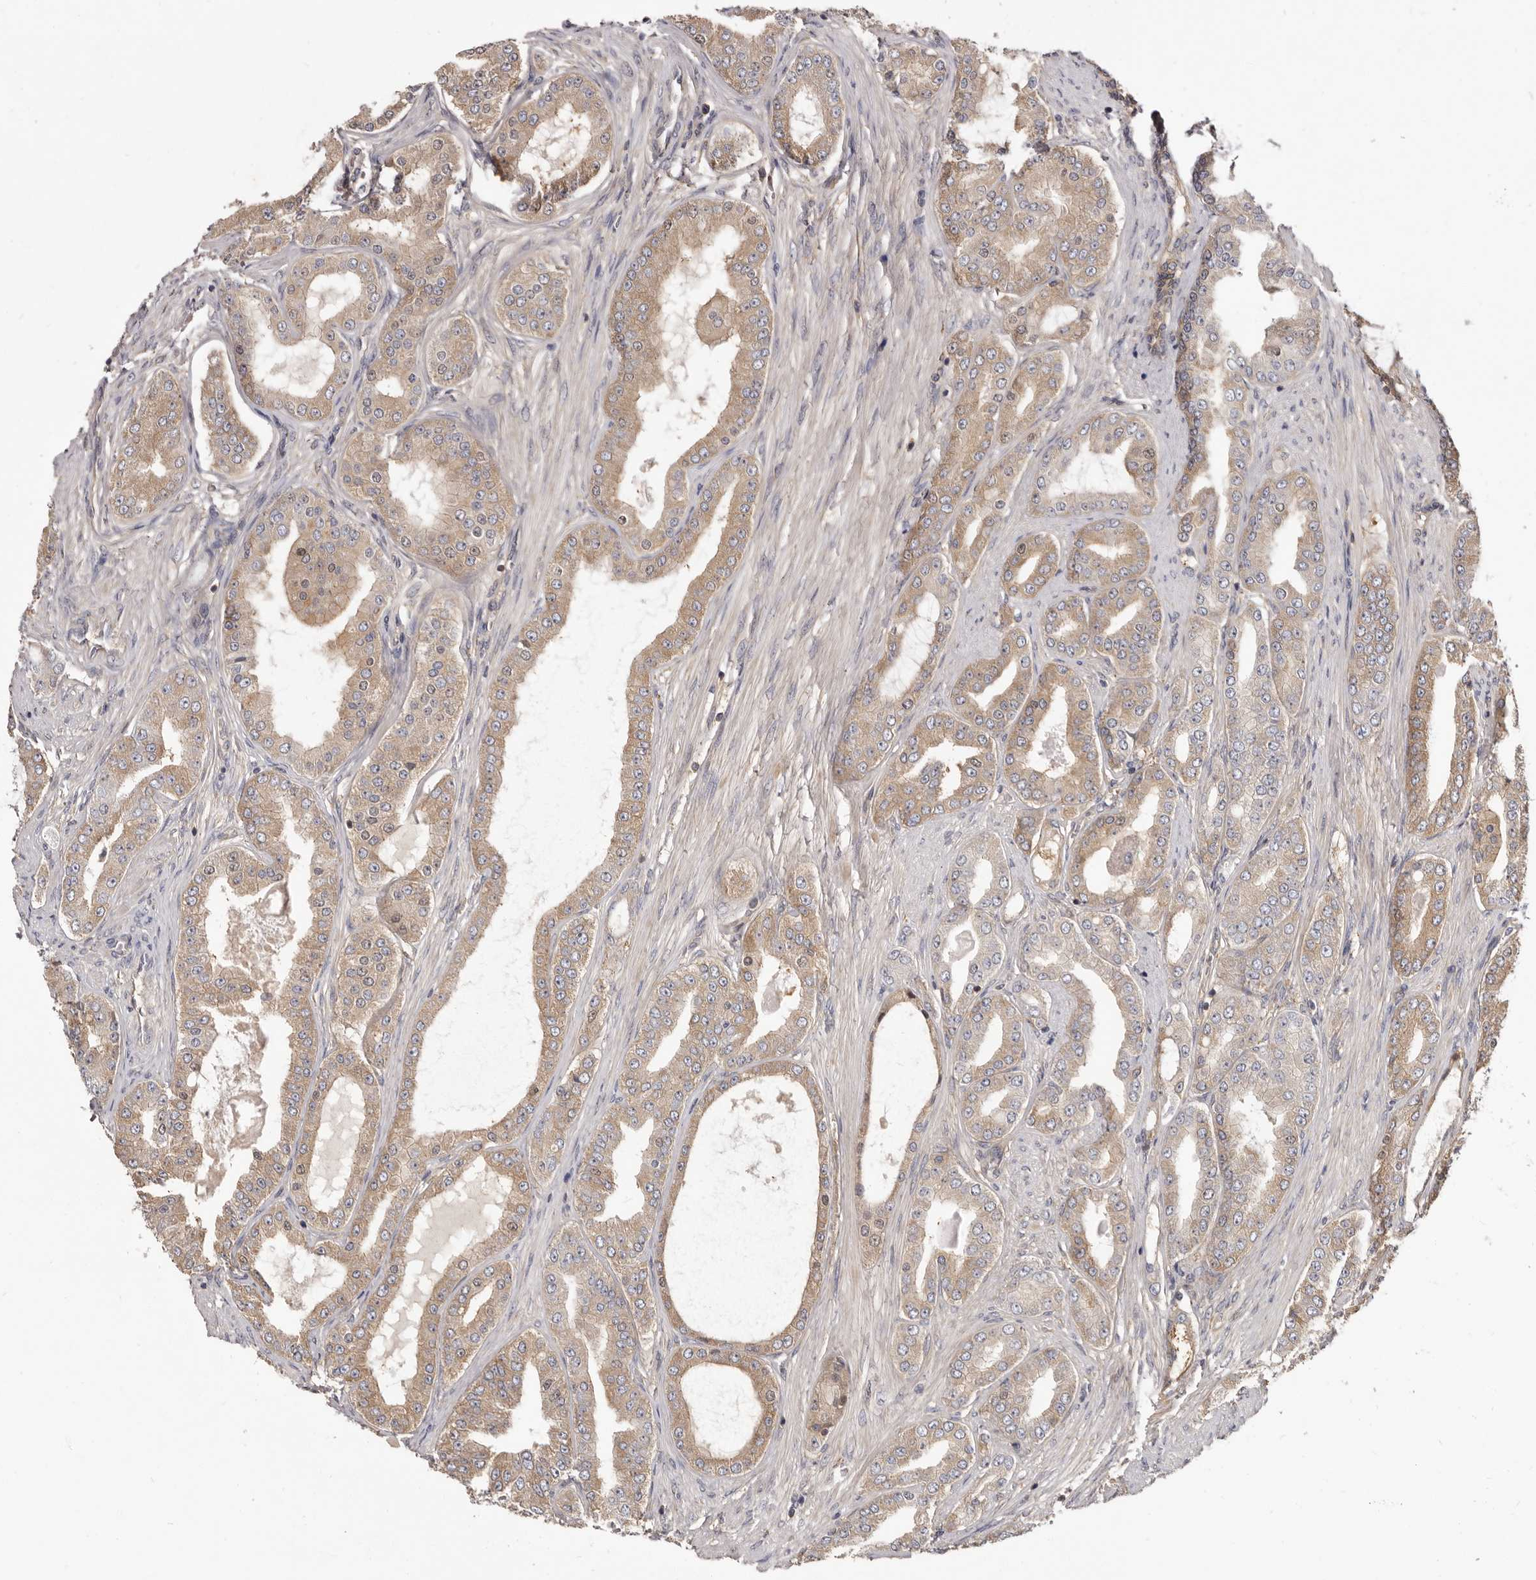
{"staining": {"intensity": "moderate", "quantity": ">75%", "location": "cytoplasmic/membranous"}, "tissue": "prostate cancer", "cell_type": "Tumor cells", "image_type": "cancer", "snomed": [{"axis": "morphology", "description": "Adenocarcinoma, High grade"}, {"axis": "topography", "description": "Prostate"}], "caption": "High-grade adenocarcinoma (prostate) stained with immunohistochemistry demonstrates moderate cytoplasmic/membranous positivity in about >75% of tumor cells.", "gene": "ADAMTS20", "patient": {"sex": "male", "age": 60}}